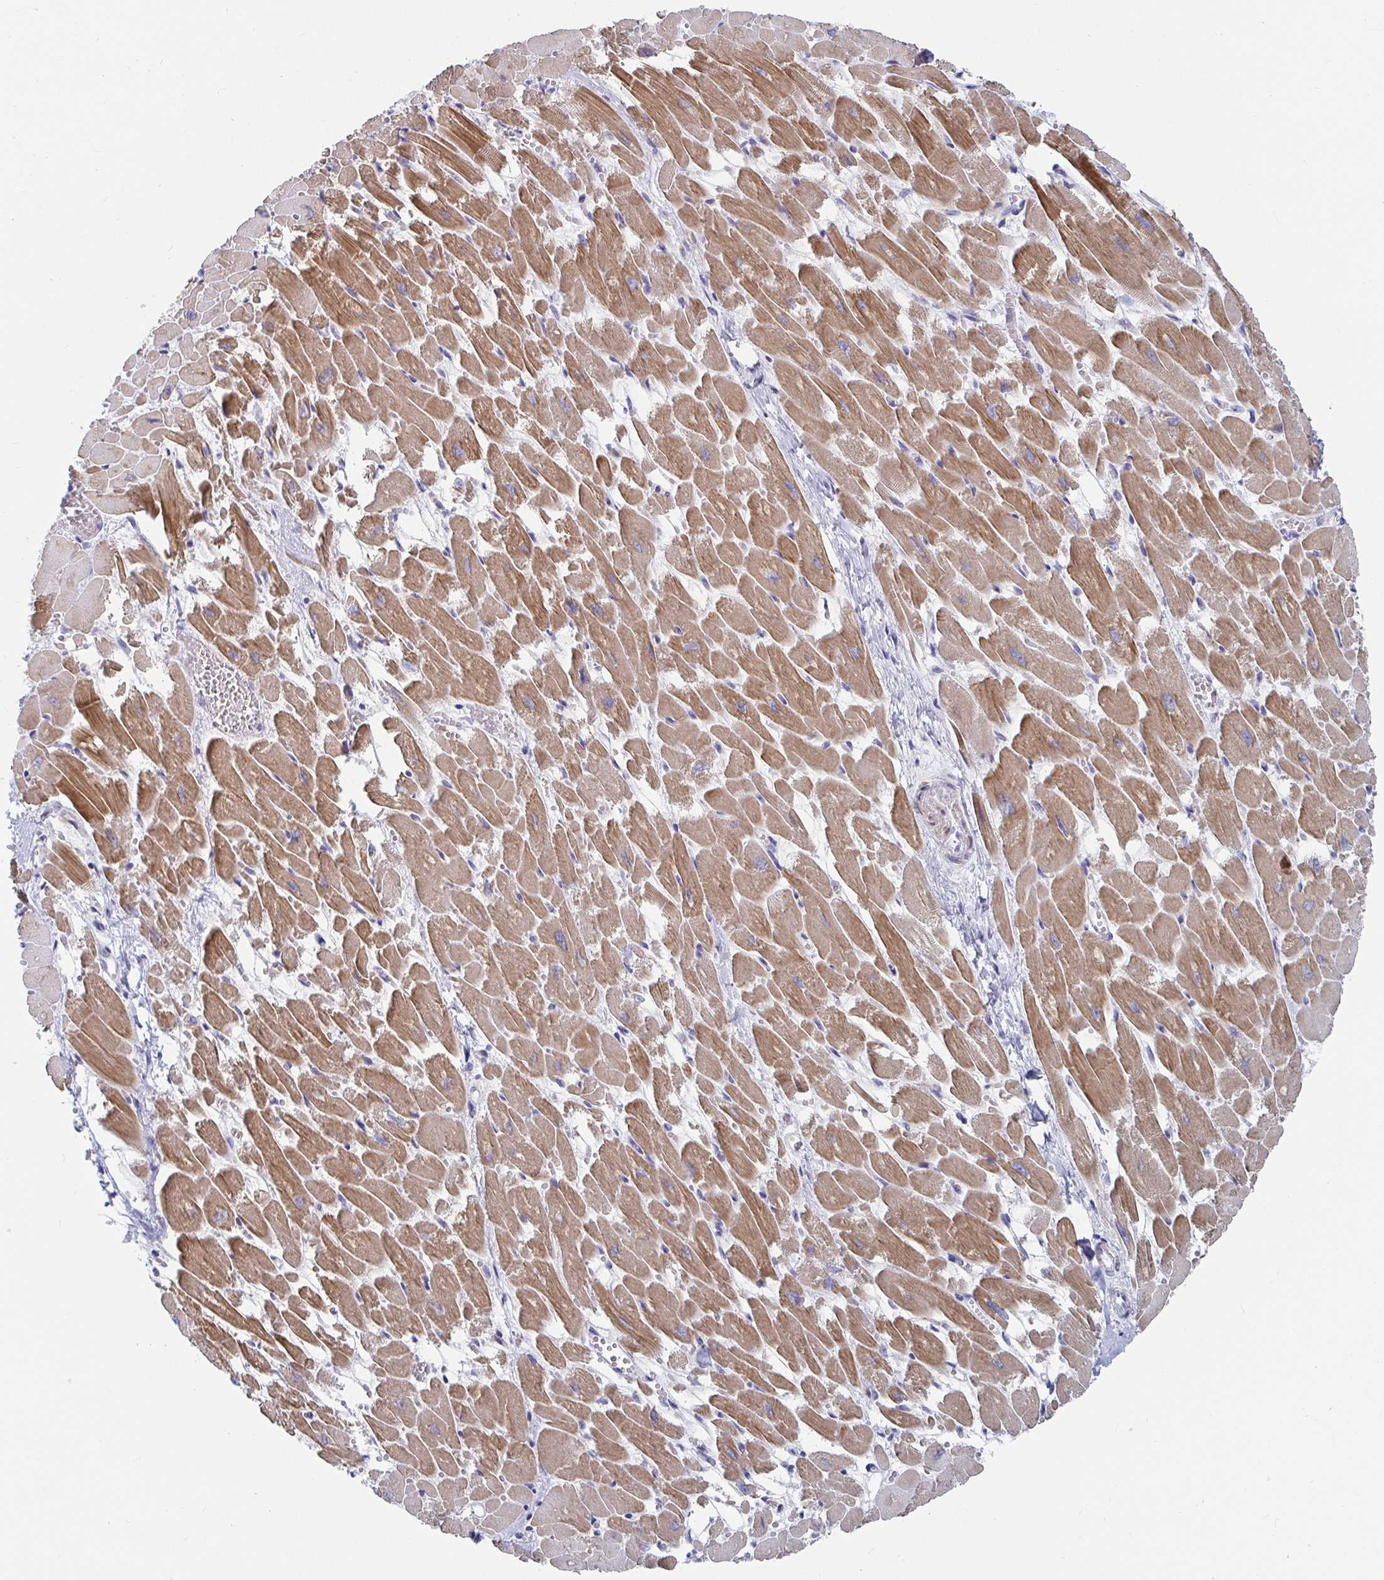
{"staining": {"intensity": "moderate", "quantity": ">75%", "location": "cytoplasmic/membranous"}, "tissue": "heart muscle", "cell_type": "Cardiomyocytes", "image_type": "normal", "snomed": [{"axis": "morphology", "description": "Normal tissue, NOS"}, {"axis": "topography", "description": "Heart"}], "caption": "There is medium levels of moderate cytoplasmic/membranous positivity in cardiomyocytes of benign heart muscle, as demonstrated by immunohistochemical staining (brown color).", "gene": "ZFP82", "patient": {"sex": "female", "age": 52}}